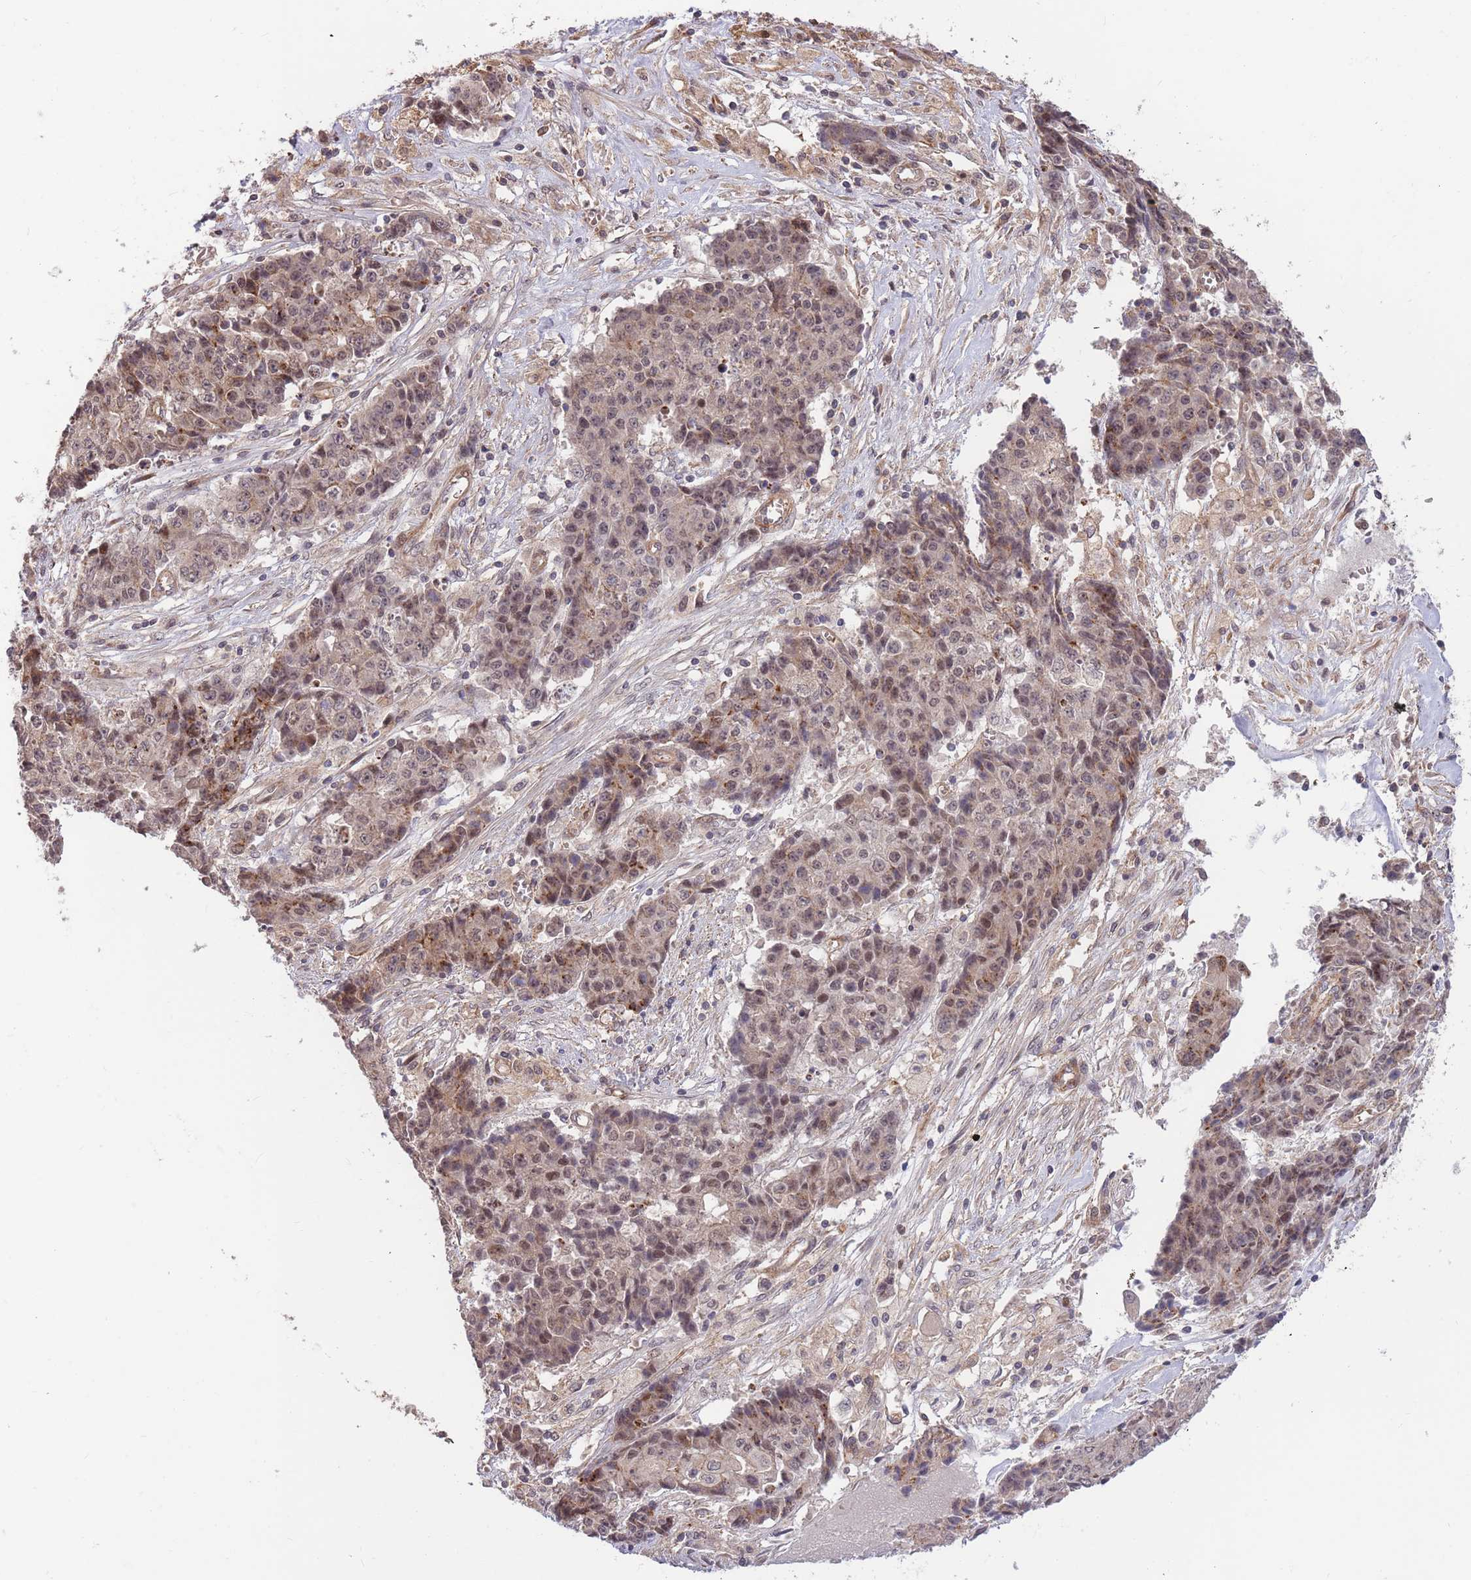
{"staining": {"intensity": "weak", "quantity": "25%-75%", "location": "nuclear"}, "tissue": "ovarian cancer", "cell_type": "Tumor cells", "image_type": "cancer", "snomed": [{"axis": "morphology", "description": "Carcinoma, endometroid"}, {"axis": "topography", "description": "Ovary"}], "caption": "Immunohistochemical staining of human ovarian cancer (endometroid carcinoma) reveals low levels of weak nuclear protein expression in about 25%-75% of tumor cells.", "gene": "HAUS3", "patient": {"sex": "female", "age": 42}}